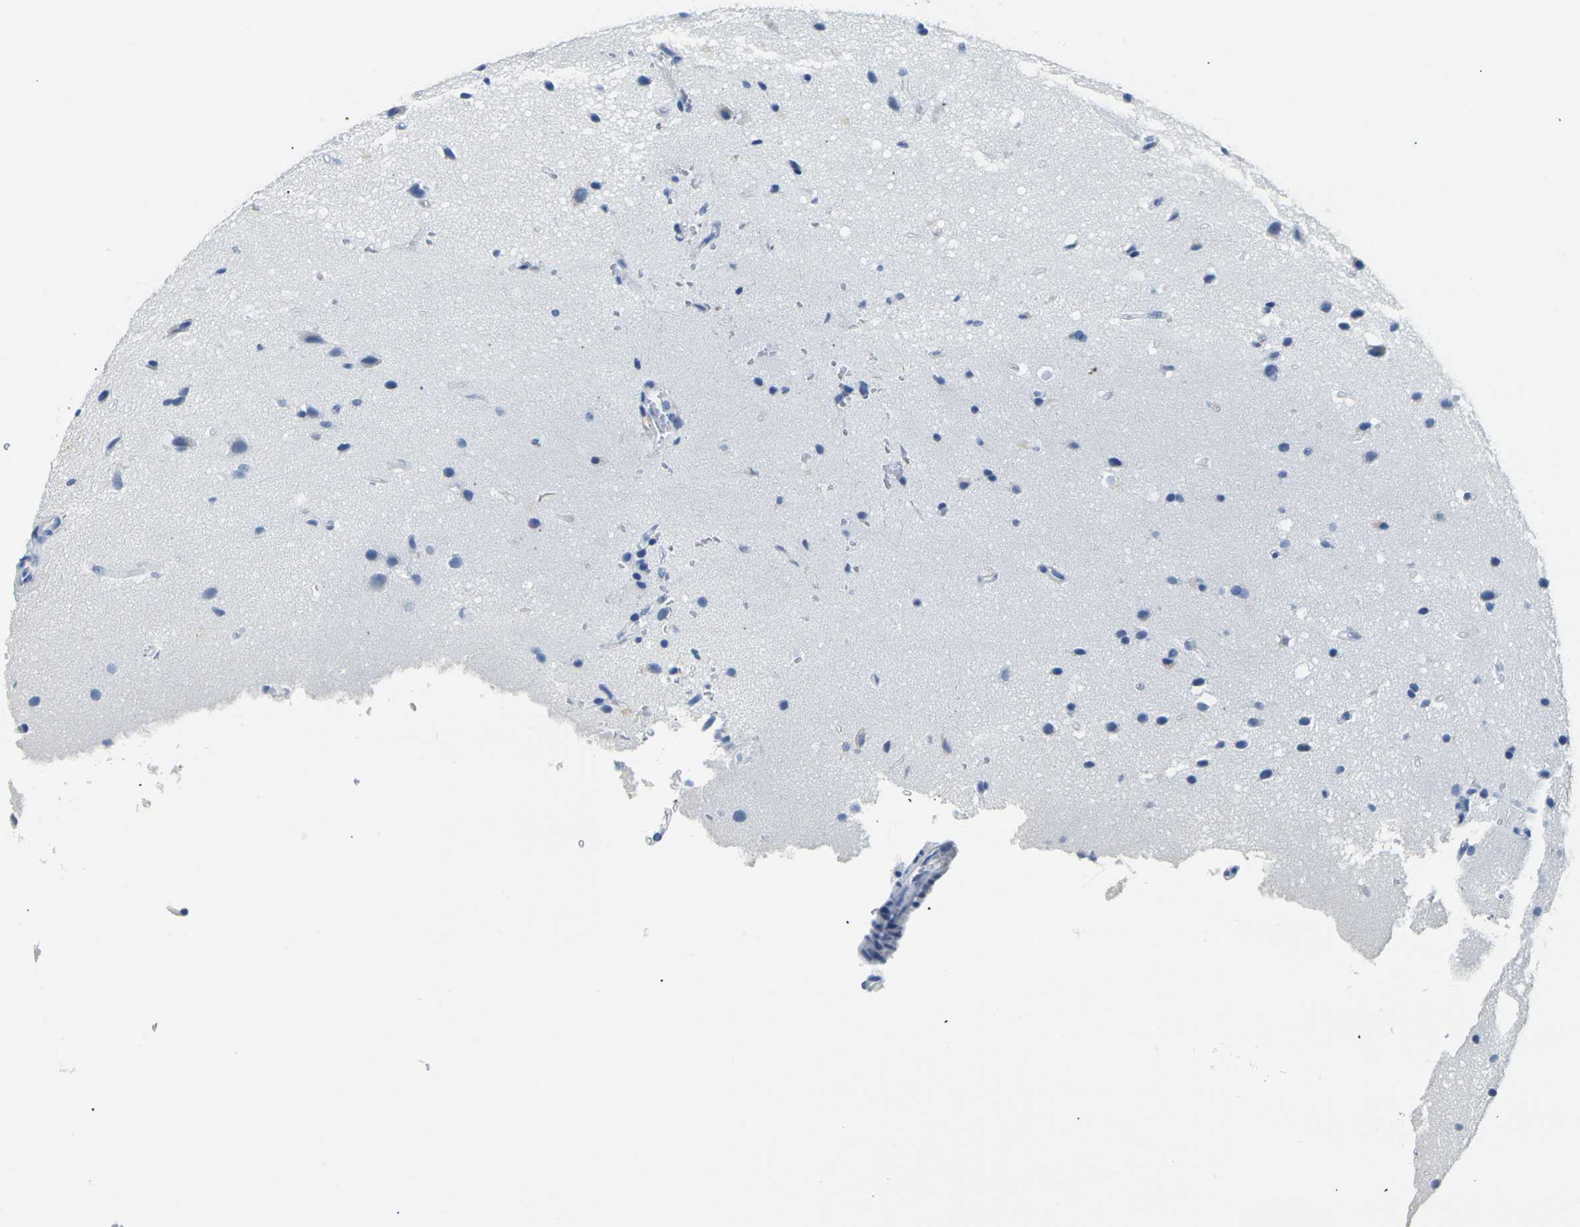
{"staining": {"intensity": "negative", "quantity": "none", "location": "none"}, "tissue": "glioma", "cell_type": "Tumor cells", "image_type": "cancer", "snomed": [{"axis": "morphology", "description": "Glioma, malignant, Low grade"}, {"axis": "topography", "description": "Cerebral cortex"}], "caption": "IHC image of human low-grade glioma (malignant) stained for a protein (brown), which demonstrates no staining in tumor cells. (Stains: DAB (3,3'-diaminobenzidine) immunohistochemistry with hematoxylin counter stain, Microscopy: brightfield microscopy at high magnification).", "gene": "CLDN7", "patient": {"sex": "female", "age": 47}}